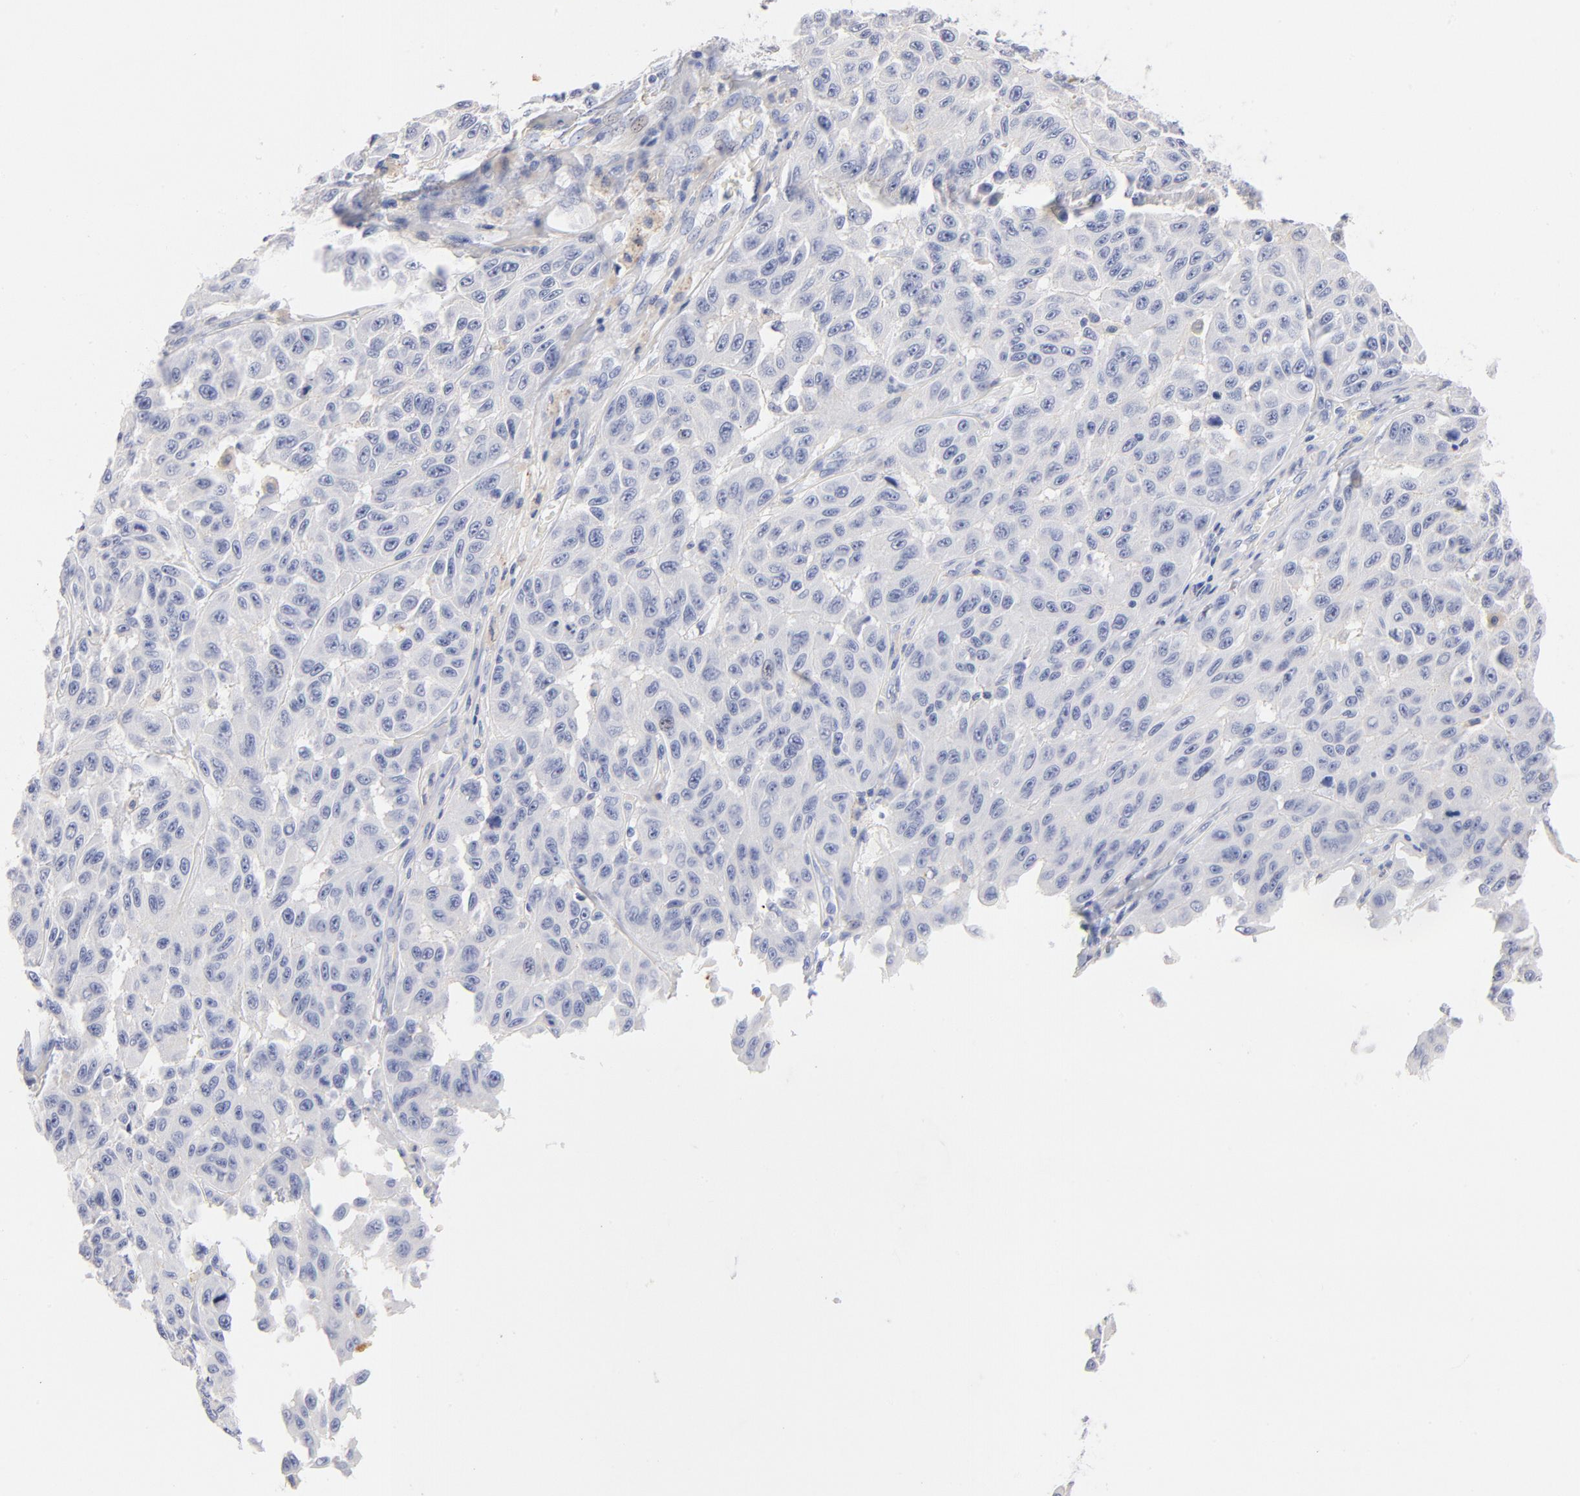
{"staining": {"intensity": "negative", "quantity": "none", "location": "none"}, "tissue": "melanoma", "cell_type": "Tumor cells", "image_type": "cancer", "snomed": [{"axis": "morphology", "description": "Malignant melanoma, NOS"}, {"axis": "topography", "description": "Skin"}], "caption": "The photomicrograph shows no staining of tumor cells in malignant melanoma. The staining is performed using DAB brown chromogen with nuclei counter-stained in using hematoxylin.", "gene": "C3", "patient": {"sex": "male", "age": 30}}